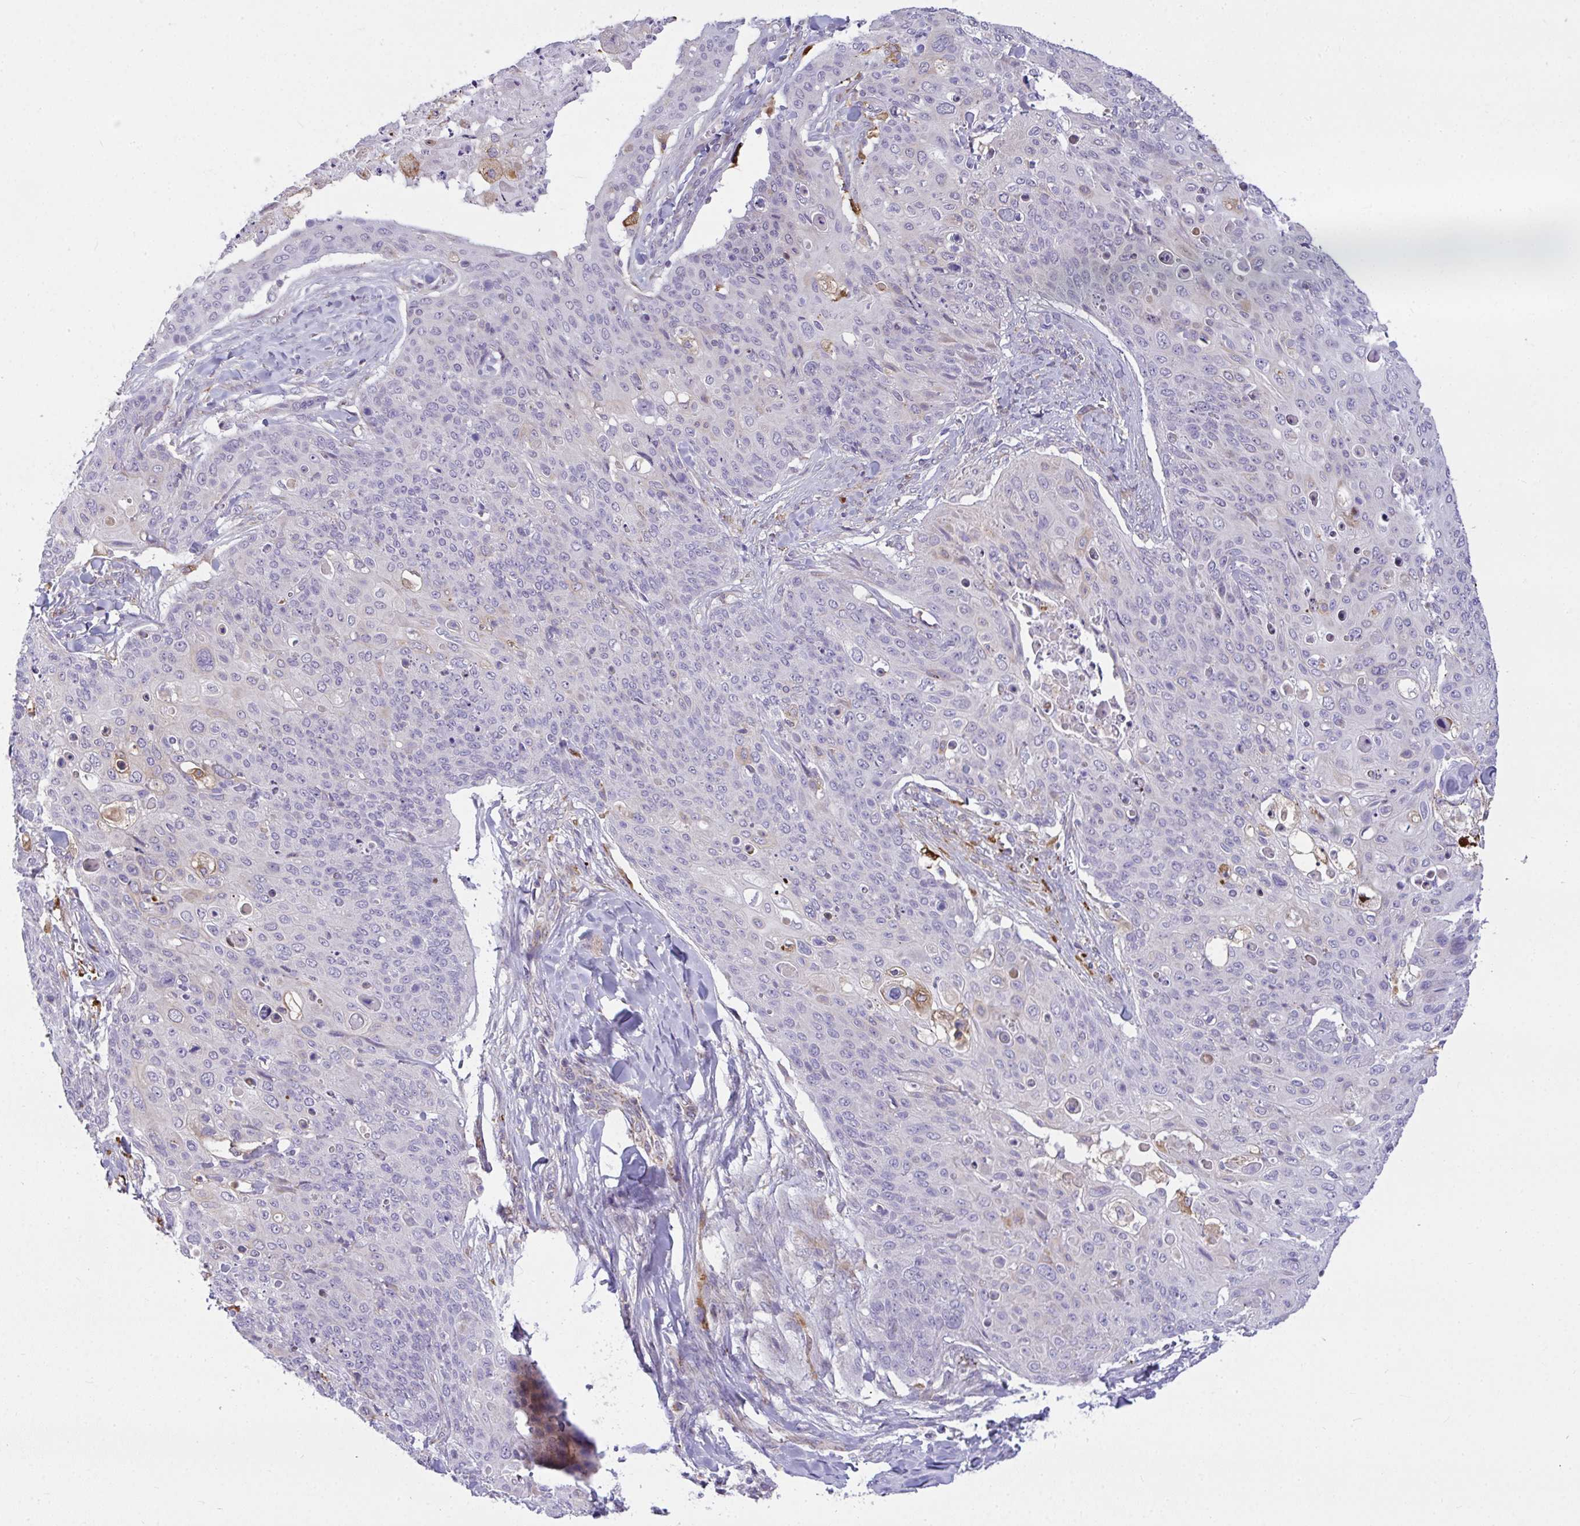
{"staining": {"intensity": "weak", "quantity": "<25%", "location": "cytoplasmic/membranous"}, "tissue": "skin cancer", "cell_type": "Tumor cells", "image_type": "cancer", "snomed": [{"axis": "morphology", "description": "Squamous cell carcinoma, NOS"}, {"axis": "topography", "description": "Skin"}, {"axis": "topography", "description": "Vulva"}], "caption": "Micrograph shows no protein positivity in tumor cells of skin squamous cell carcinoma tissue. (Brightfield microscopy of DAB IHC at high magnification).", "gene": "SRRM4", "patient": {"sex": "female", "age": 85}}